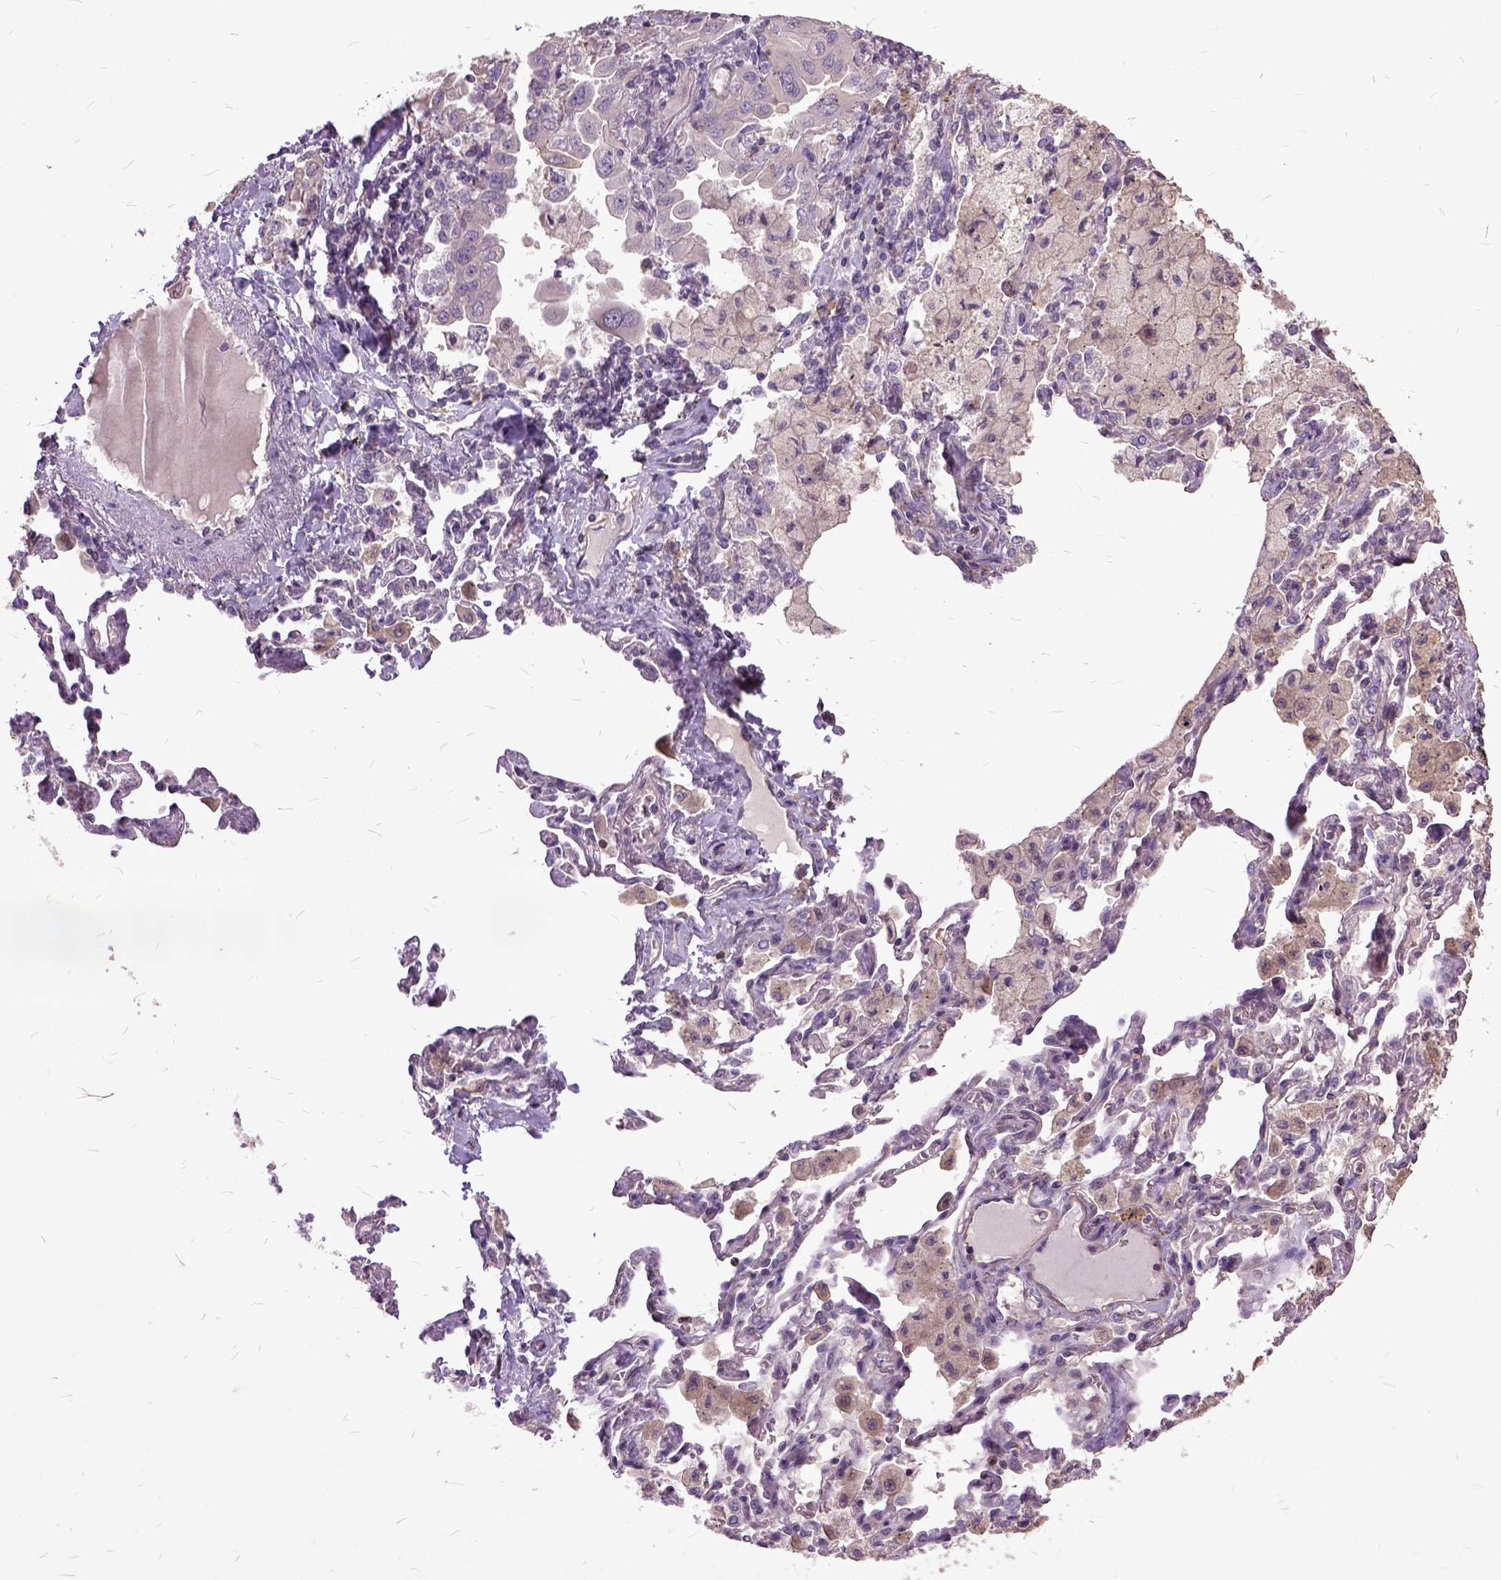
{"staining": {"intensity": "negative", "quantity": "none", "location": "none"}, "tissue": "lung cancer", "cell_type": "Tumor cells", "image_type": "cancer", "snomed": [{"axis": "morphology", "description": "Adenocarcinoma, NOS"}, {"axis": "topography", "description": "Lung"}], "caption": "This is an immunohistochemistry (IHC) photomicrograph of adenocarcinoma (lung). There is no staining in tumor cells.", "gene": "AREG", "patient": {"sex": "male", "age": 64}}